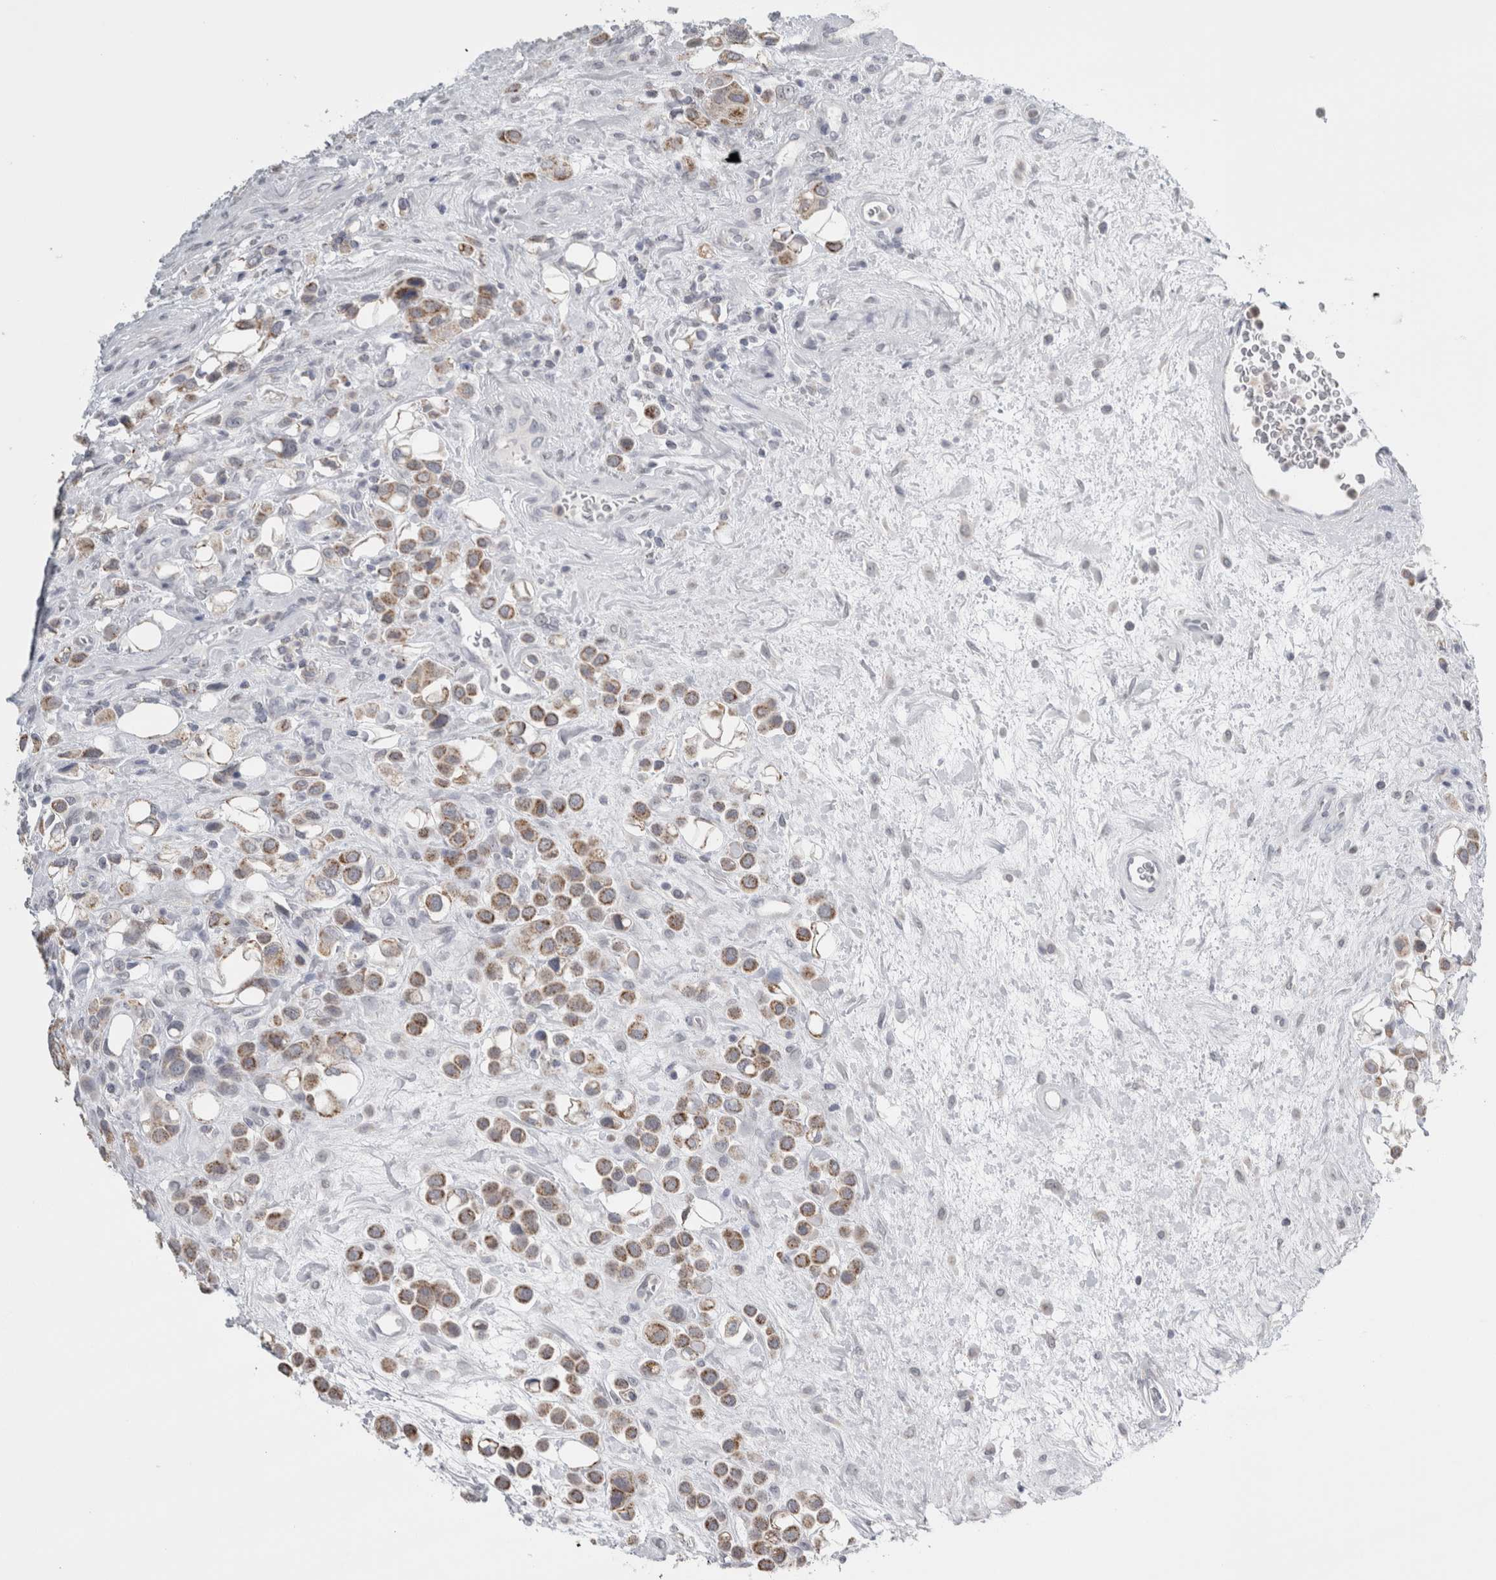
{"staining": {"intensity": "moderate", "quantity": ">75%", "location": "cytoplasmic/membranous"}, "tissue": "urothelial cancer", "cell_type": "Tumor cells", "image_type": "cancer", "snomed": [{"axis": "morphology", "description": "Urothelial carcinoma, High grade"}, {"axis": "topography", "description": "Urinary bladder"}], "caption": "A brown stain shows moderate cytoplasmic/membranous positivity of a protein in urothelial cancer tumor cells. (IHC, brightfield microscopy, high magnification).", "gene": "PLIN1", "patient": {"sex": "male", "age": 50}}